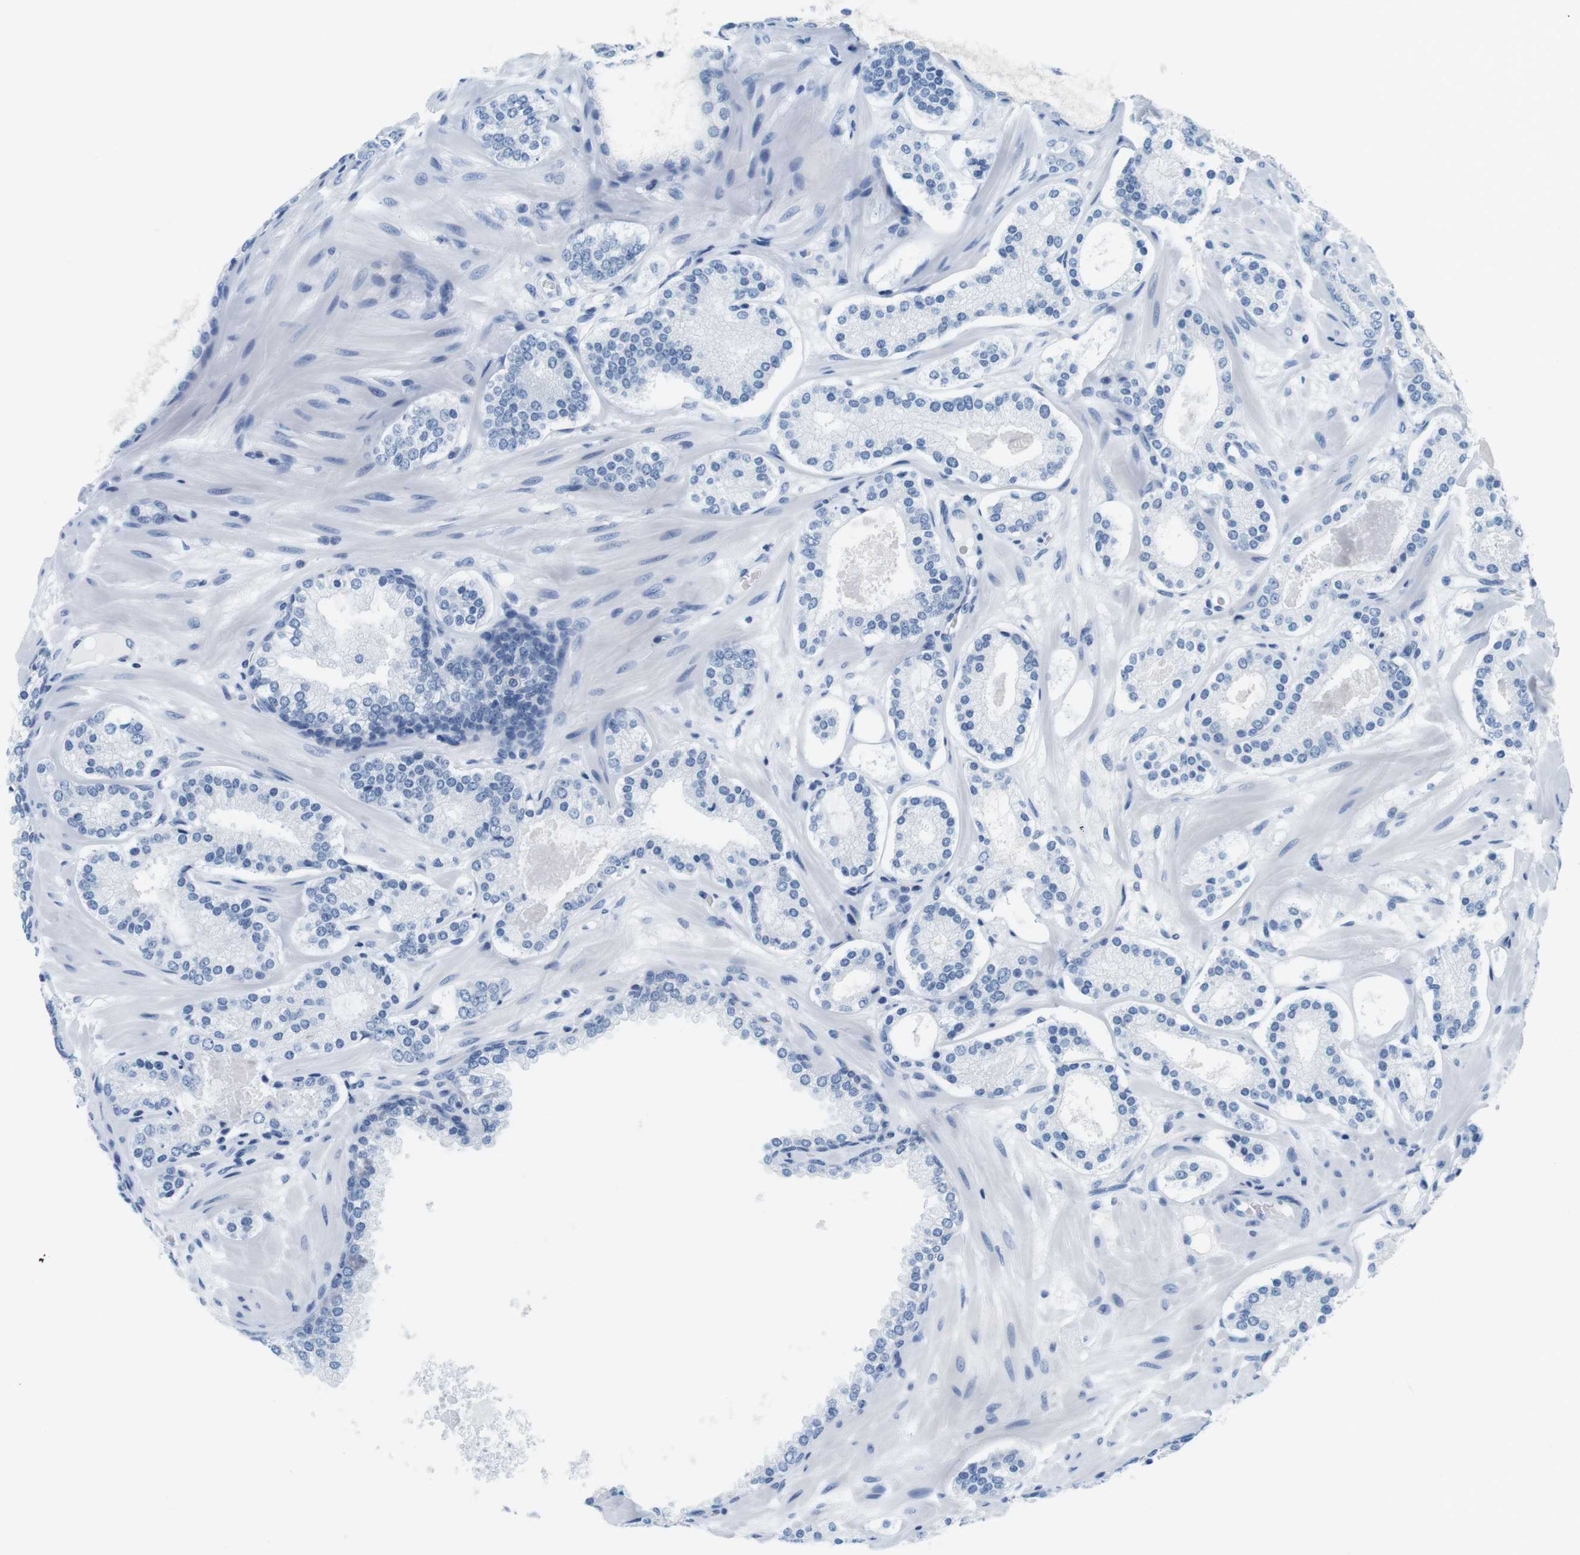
{"staining": {"intensity": "negative", "quantity": "none", "location": "none"}, "tissue": "prostate cancer", "cell_type": "Tumor cells", "image_type": "cancer", "snomed": [{"axis": "morphology", "description": "Adenocarcinoma, Low grade"}, {"axis": "topography", "description": "Prostate"}], "caption": "Protein analysis of prostate adenocarcinoma (low-grade) reveals no significant expression in tumor cells.", "gene": "CYP2C9", "patient": {"sex": "male", "age": 63}}